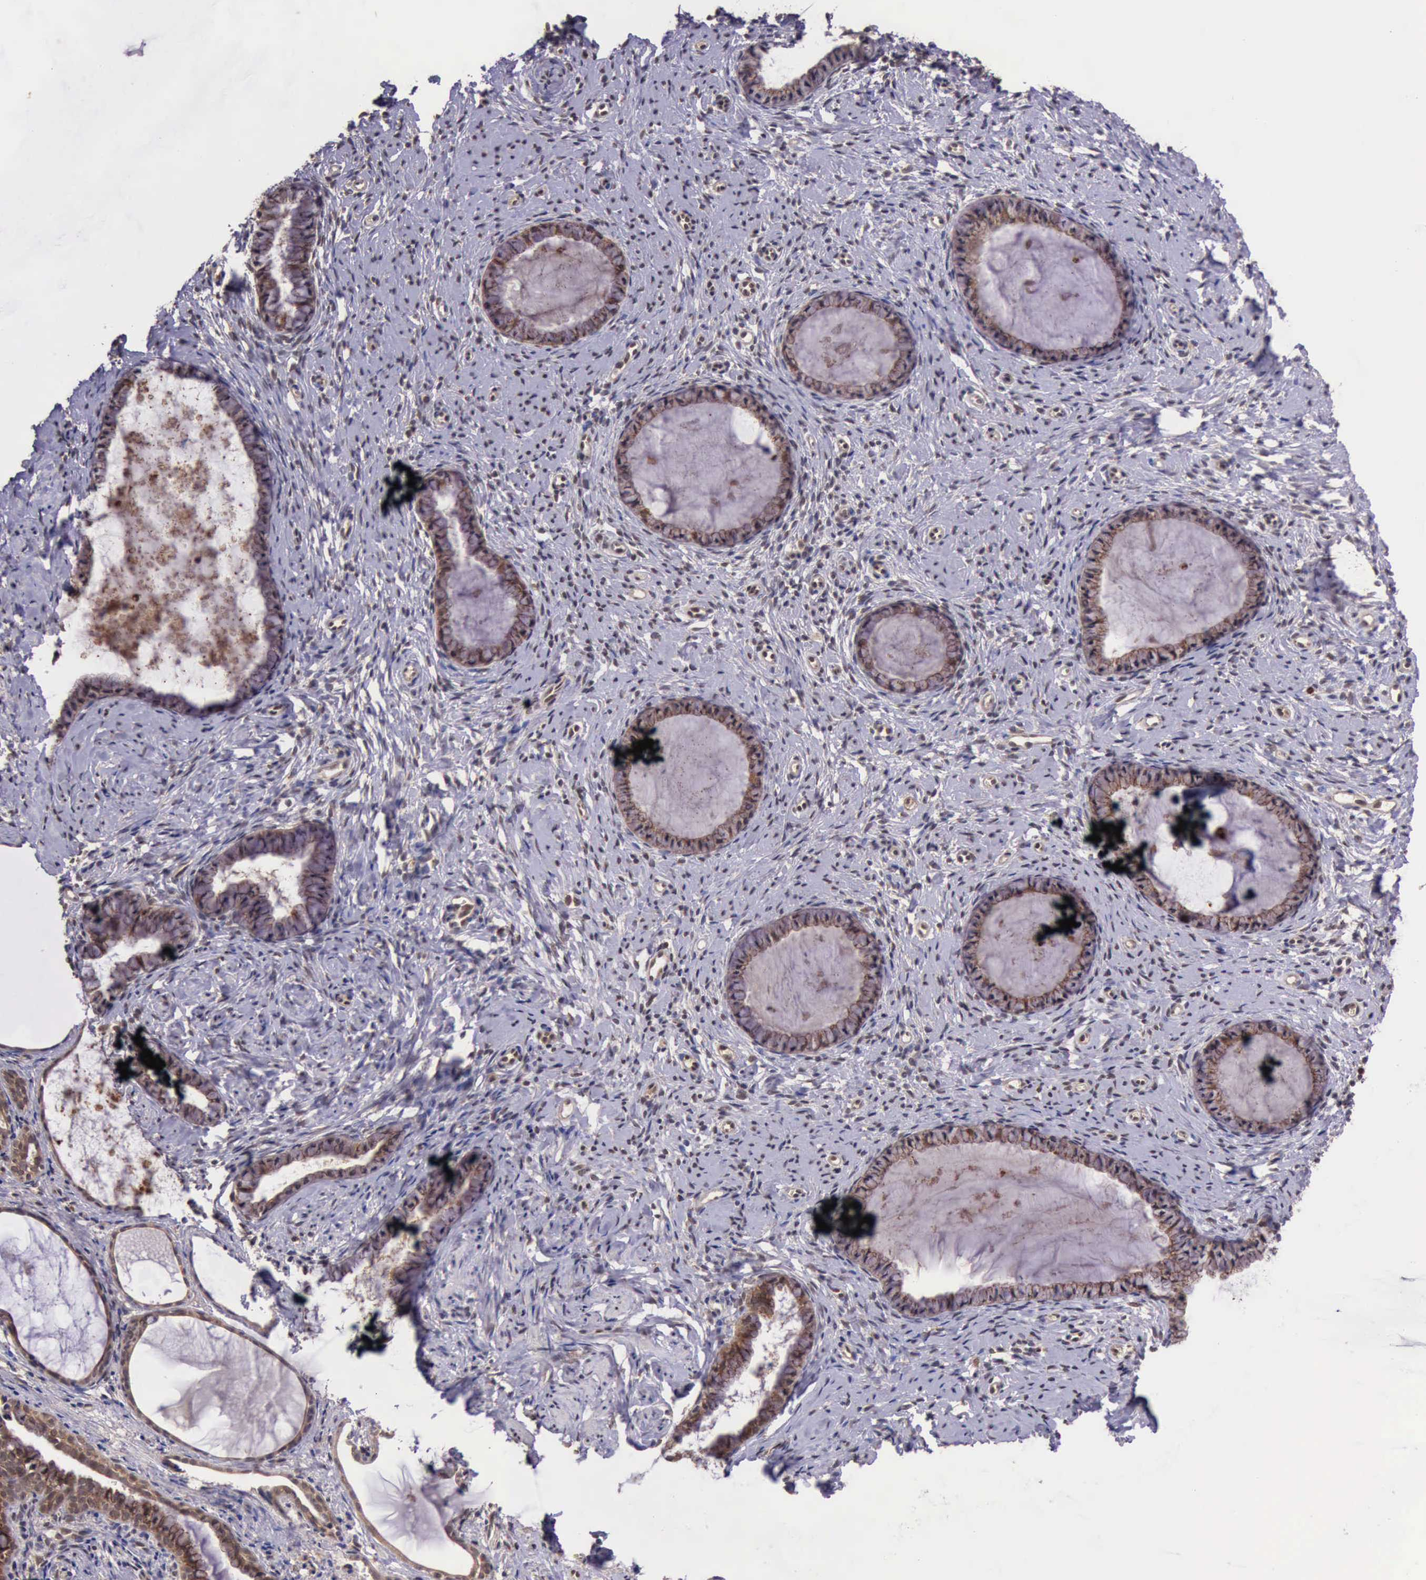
{"staining": {"intensity": "weak", "quantity": ">75%", "location": "cytoplasmic/membranous"}, "tissue": "cervix", "cell_type": "Glandular cells", "image_type": "normal", "snomed": [{"axis": "morphology", "description": "Normal tissue, NOS"}, {"axis": "topography", "description": "Cervix"}], "caption": "Cervix stained for a protein (brown) demonstrates weak cytoplasmic/membranous positive staining in approximately >75% of glandular cells.", "gene": "ARMCX3", "patient": {"sex": "female", "age": 70}}